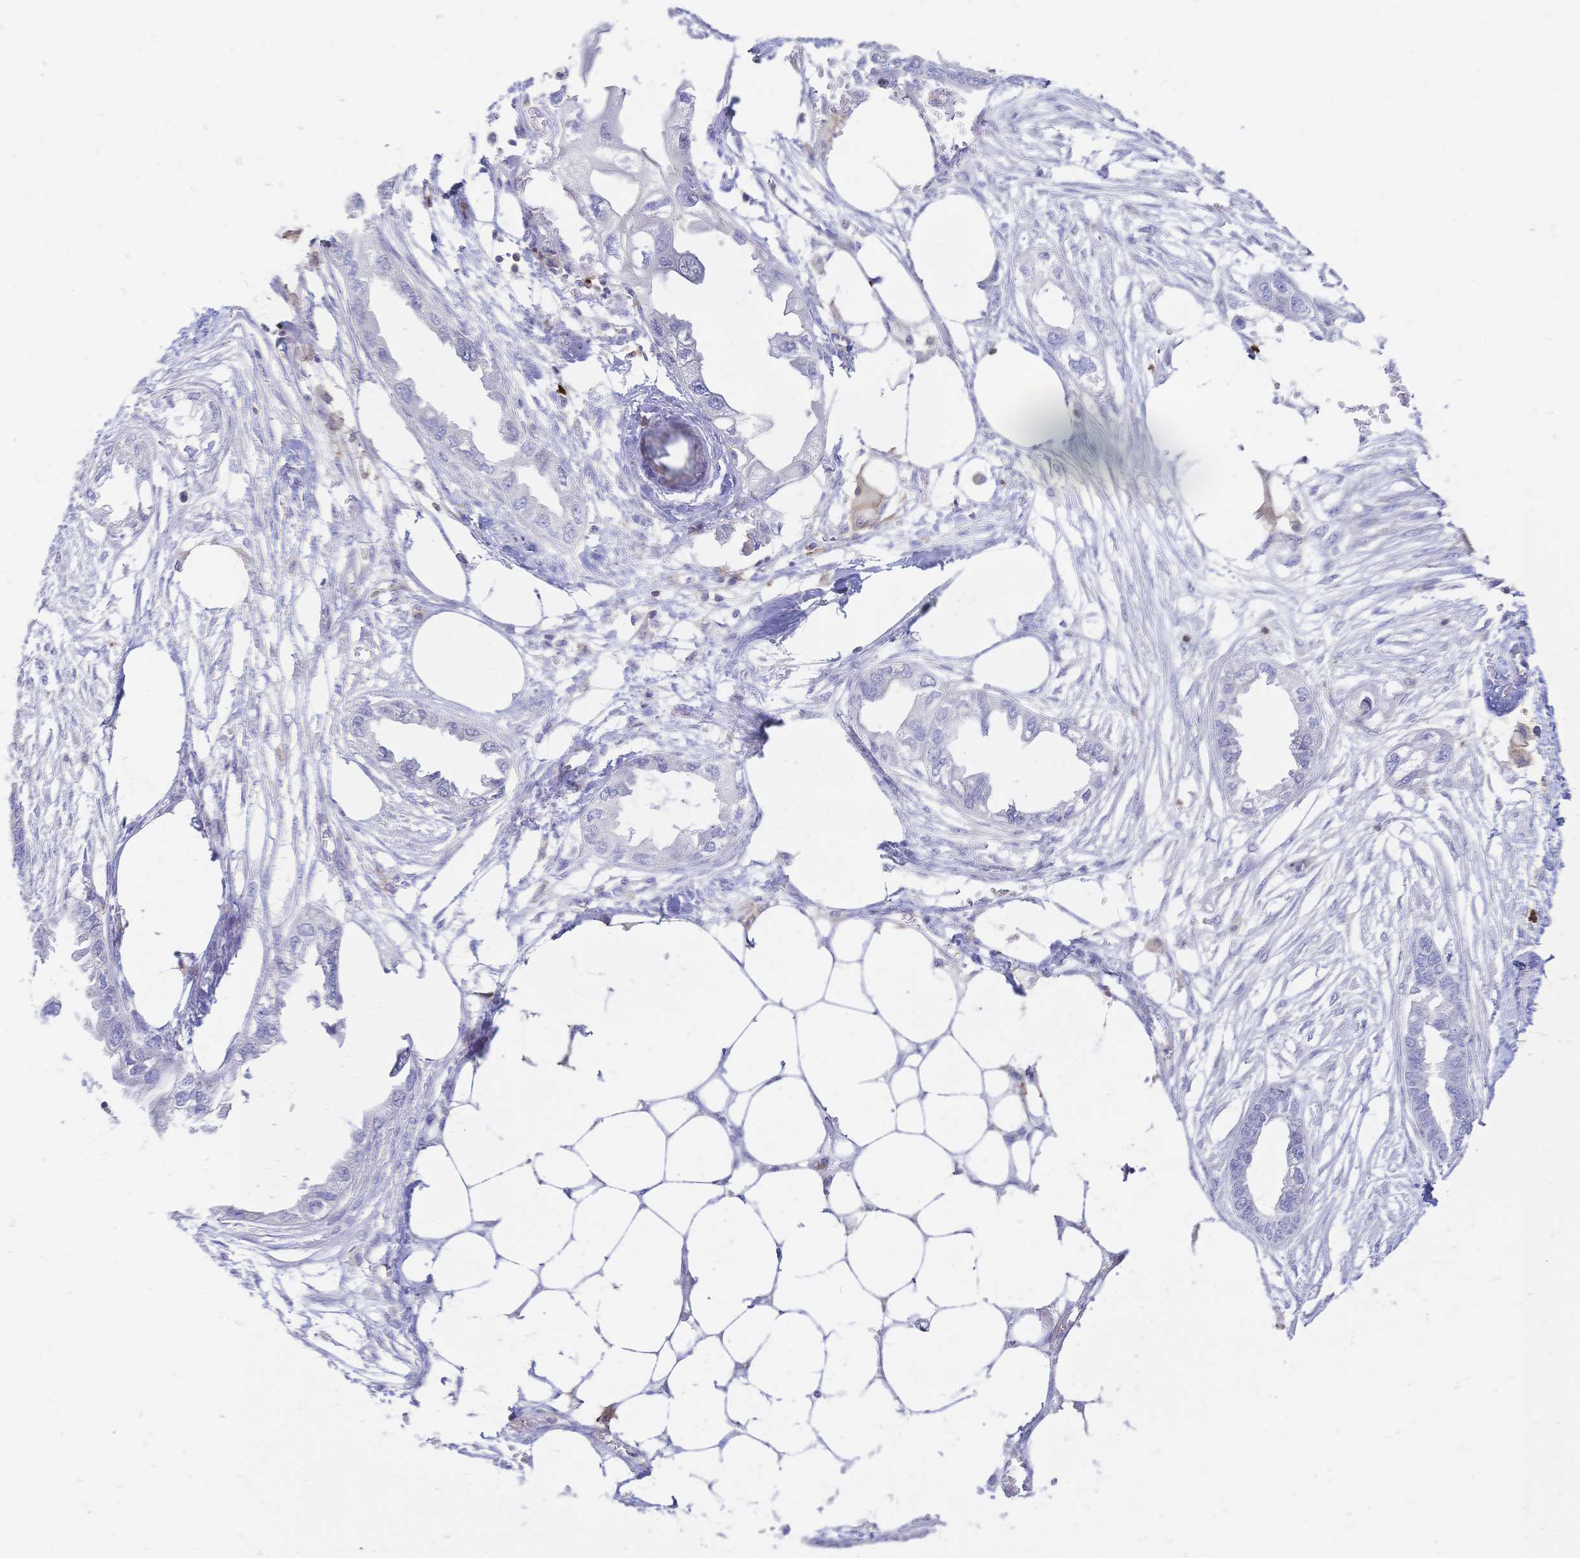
{"staining": {"intensity": "negative", "quantity": "none", "location": "none"}, "tissue": "endometrial cancer", "cell_type": "Tumor cells", "image_type": "cancer", "snomed": [{"axis": "morphology", "description": "Adenocarcinoma, NOS"}, {"axis": "morphology", "description": "Adenocarcinoma, metastatic, NOS"}, {"axis": "topography", "description": "Adipose tissue"}, {"axis": "topography", "description": "Endometrium"}], "caption": "High power microscopy image of an immunohistochemistry photomicrograph of adenocarcinoma (endometrial), revealing no significant staining in tumor cells.", "gene": "IL2RA", "patient": {"sex": "female", "age": 67}}